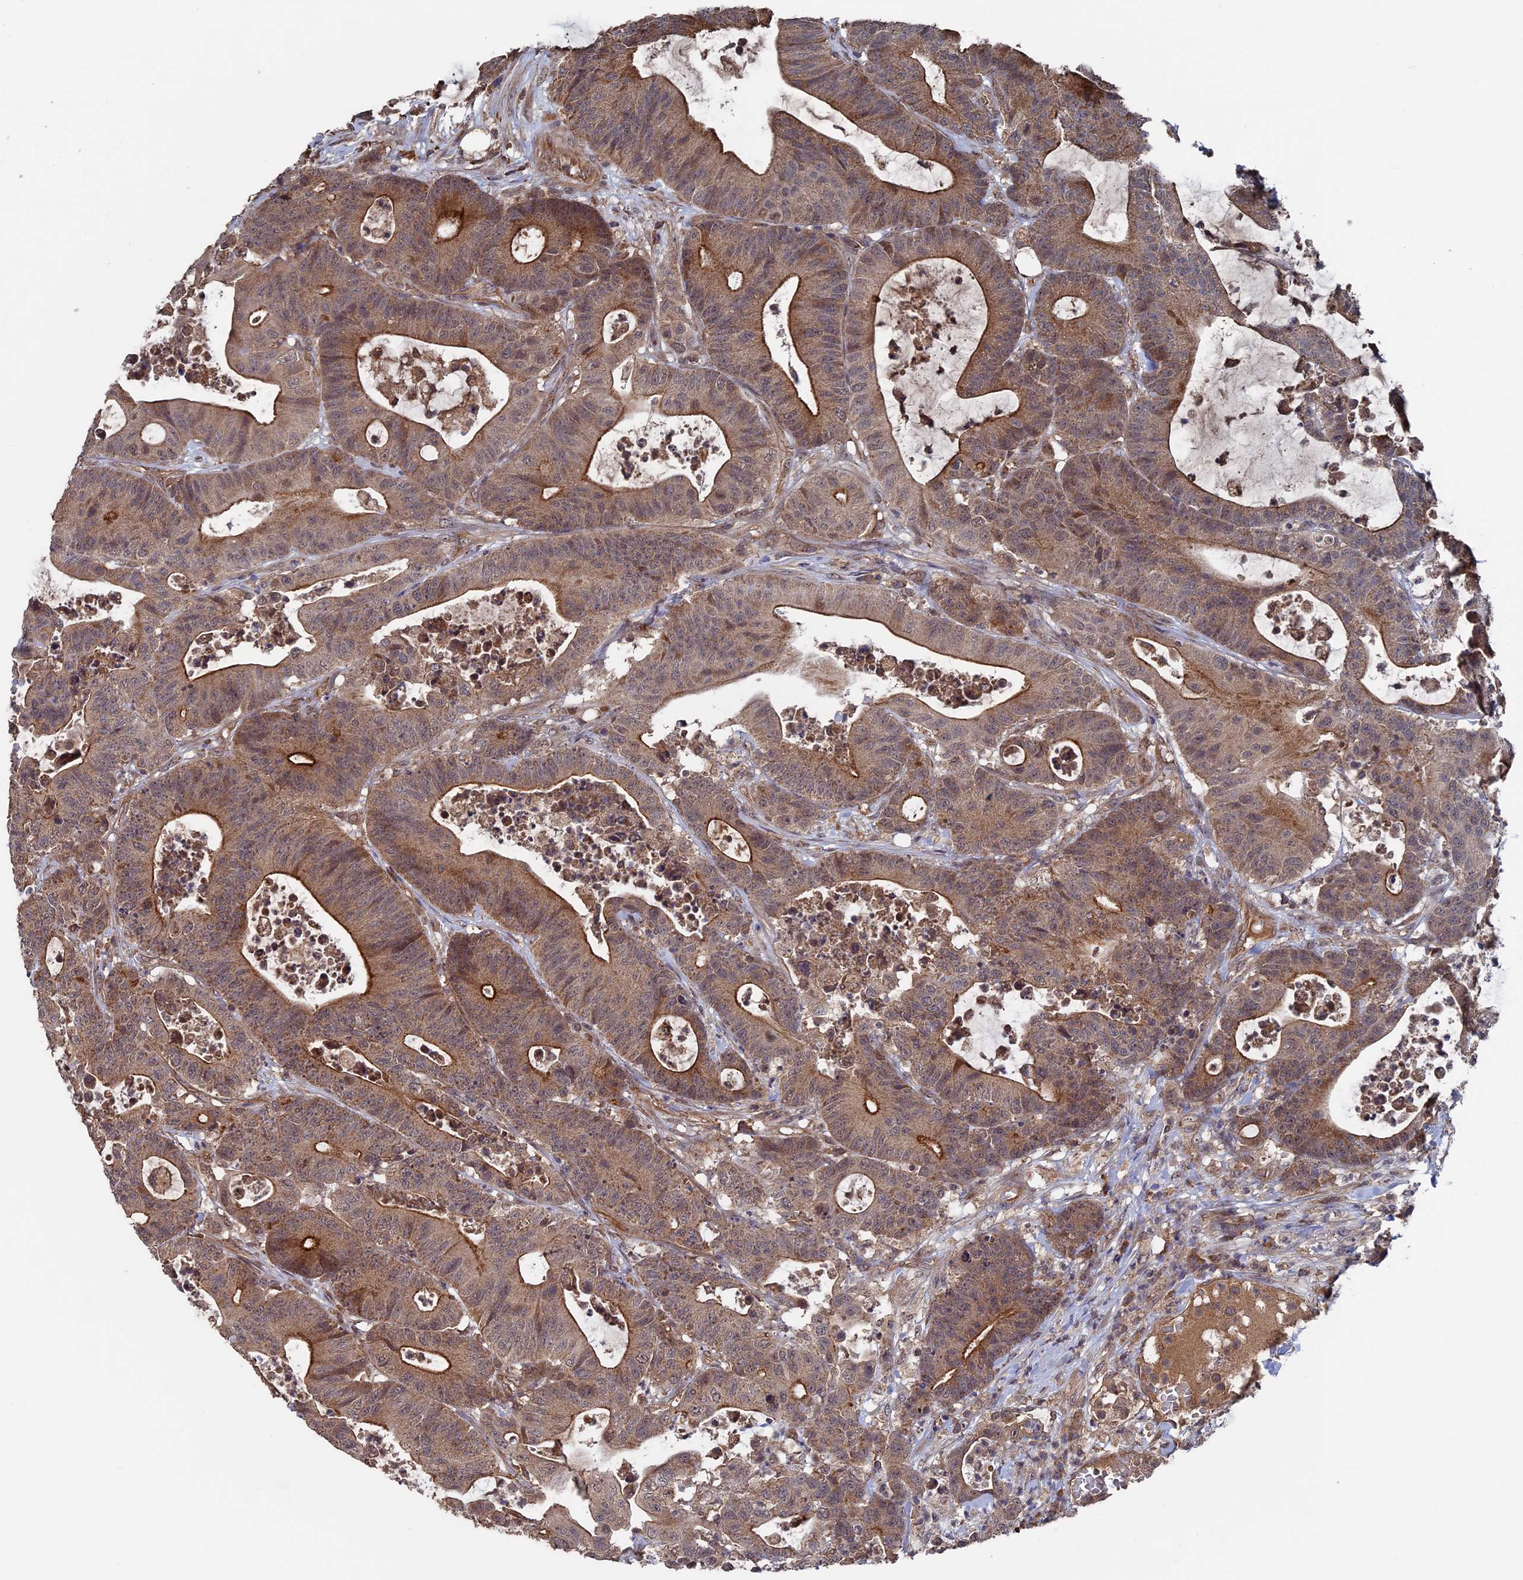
{"staining": {"intensity": "moderate", "quantity": ">75%", "location": "cytoplasmic/membranous"}, "tissue": "colorectal cancer", "cell_type": "Tumor cells", "image_type": "cancer", "snomed": [{"axis": "morphology", "description": "Adenocarcinoma, NOS"}, {"axis": "topography", "description": "Colon"}], "caption": "Protein analysis of adenocarcinoma (colorectal) tissue demonstrates moderate cytoplasmic/membranous staining in about >75% of tumor cells.", "gene": "RAB15", "patient": {"sex": "female", "age": 84}}